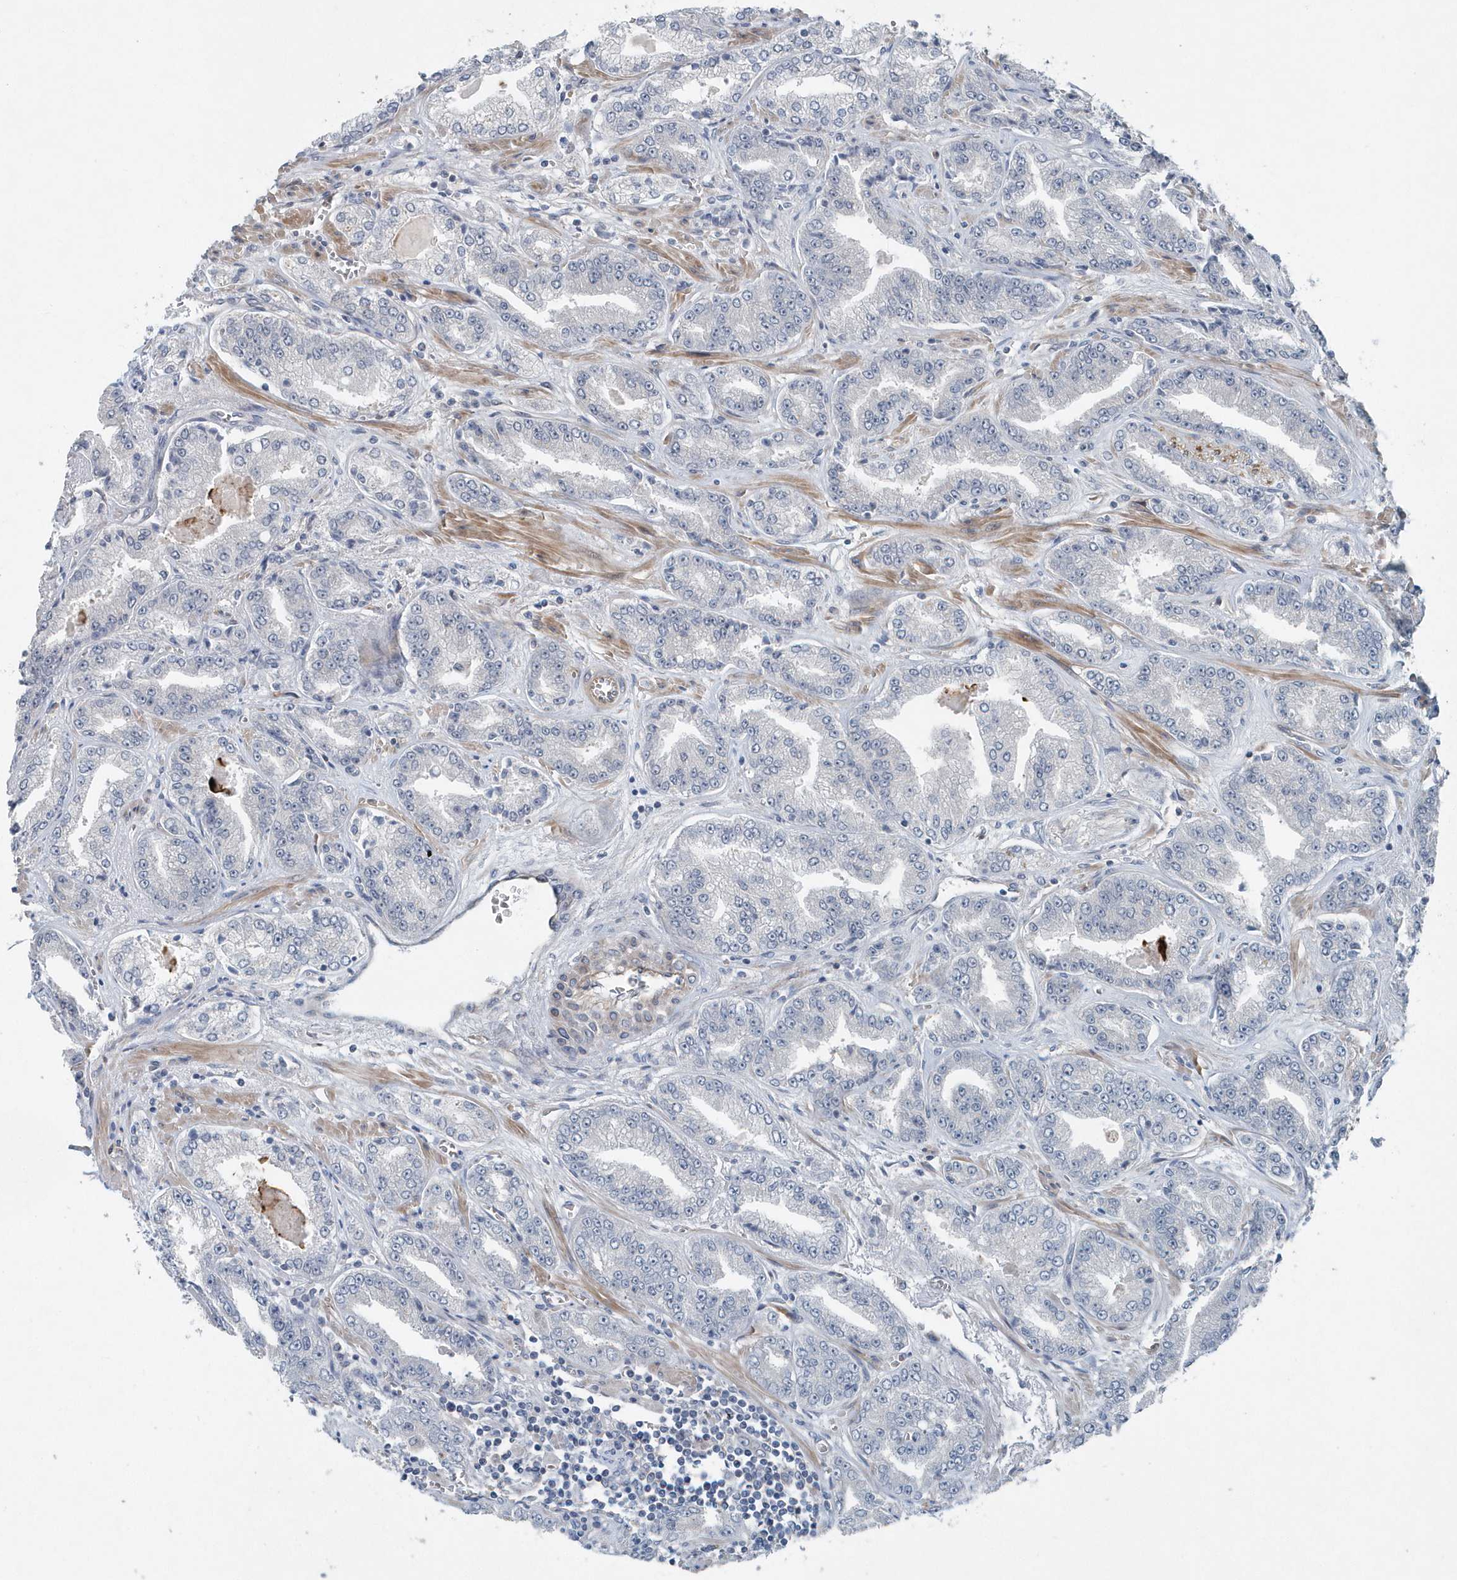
{"staining": {"intensity": "negative", "quantity": "none", "location": "none"}, "tissue": "prostate cancer", "cell_type": "Tumor cells", "image_type": "cancer", "snomed": [{"axis": "morphology", "description": "Adenocarcinoma, High grade"}, {"axis": "topography", "description": "Prostate"}], "caption": "Tumor cells show no significant staining in prostate cancer (high-grade adenocarcinoma).", "gene": "MCC", "patient": {"sex": "male", "age": 71}}